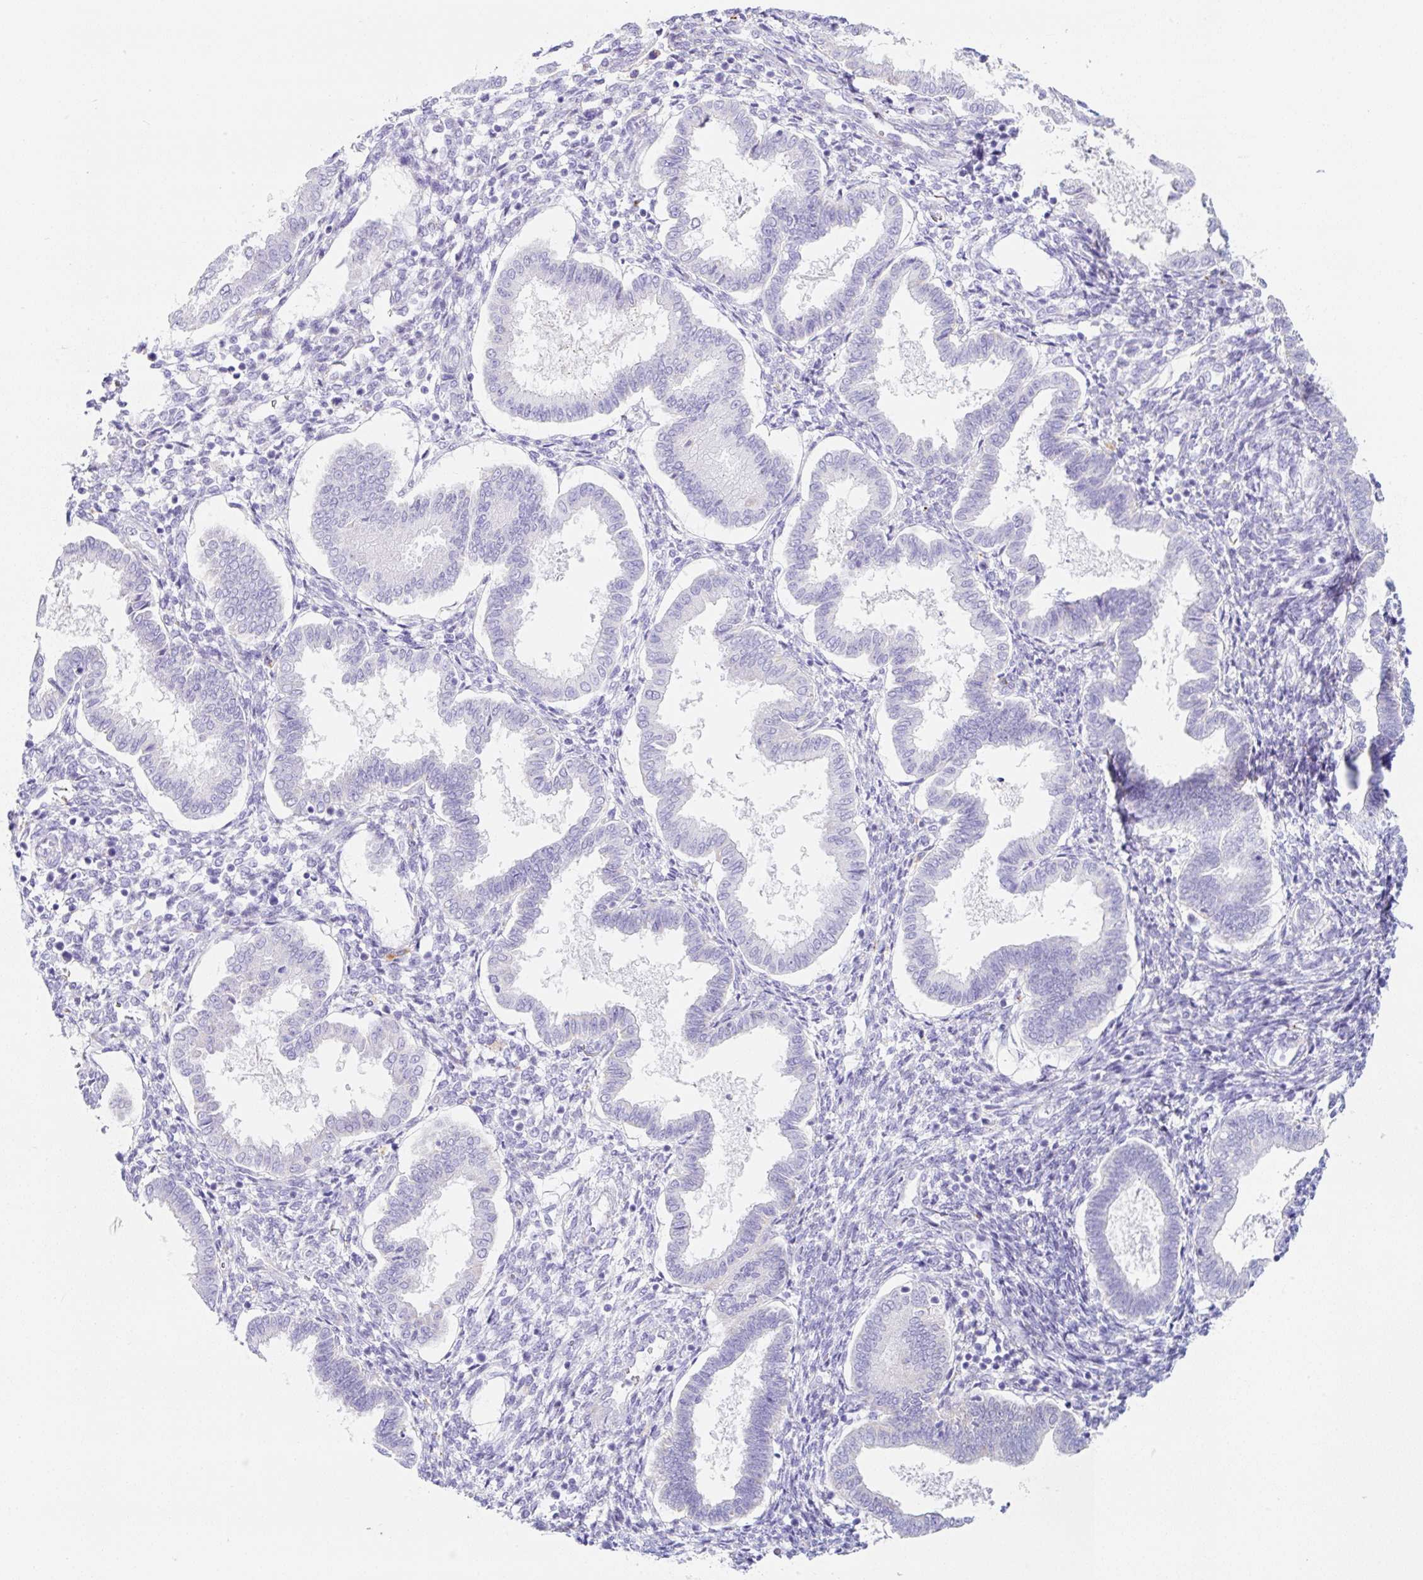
{"staining": {"intensity": "negative", "quantity": "none", "location": "none"}, "tissue": "endometrium", "cell_type": "Cells in endometrial stroma", "image_type": "normal", "snomed": [{"axis": "morphology", "description": "Normal tissue, NOS"}, {"axis": "topography", "description": "Endometrium"}], "caption": "Immunohistochemistry photomicrograph of normal human endometrium stained for a protein (brown), which demonstrates no positivity in cells in endometrial stroma. The staining was performed using DAB to visualize the protein expression in brown, while the nuclei were stained in blue with hematoxylin (Magnification: 20x).", "gene": "DKK4", "patient": {"sex": "female", "age": 24}}